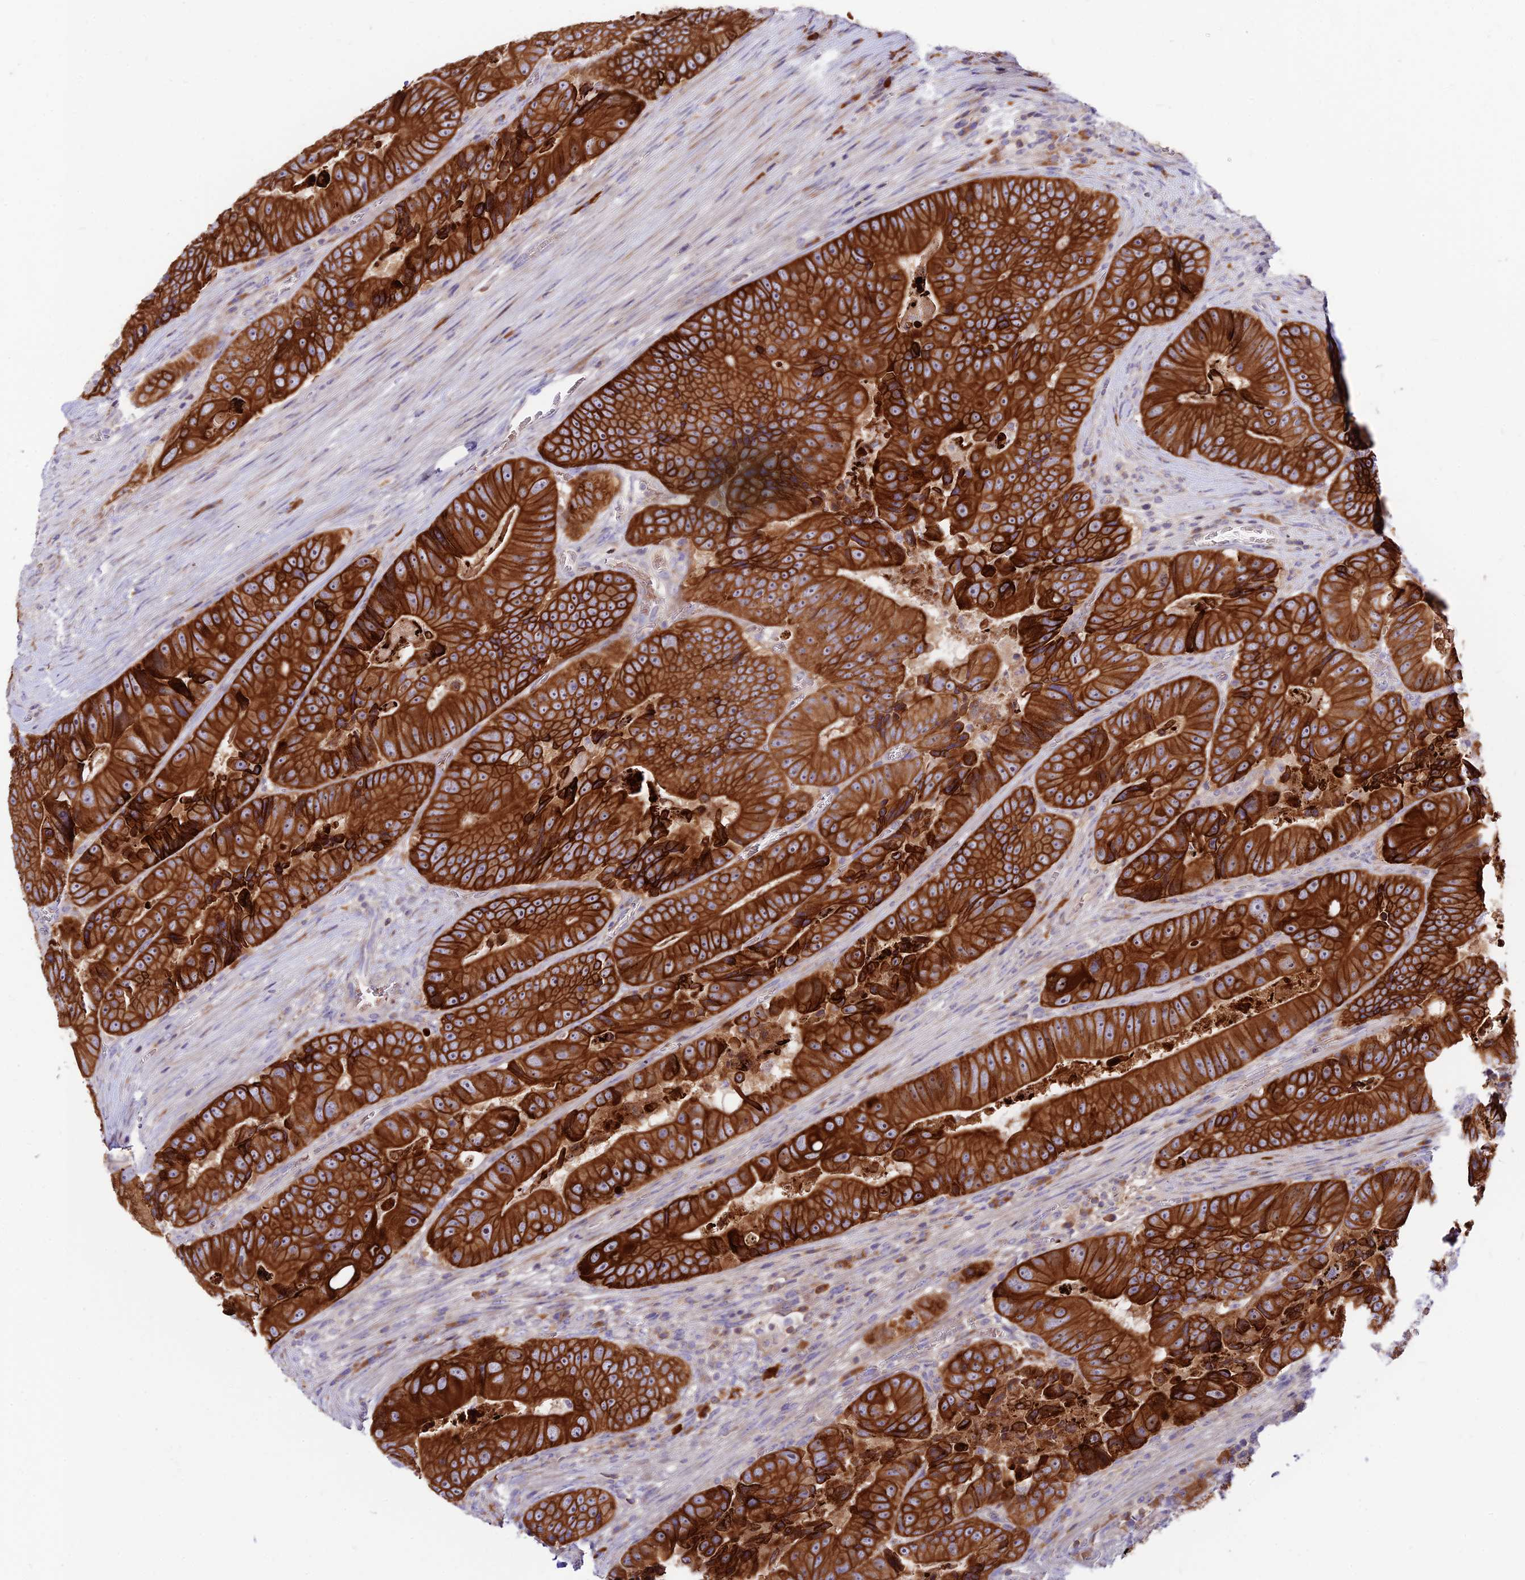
{"staining": {"intensity": "strong", "quantity": ">75%", "location": "cytoplasmic/membranous"}, "tissue": "colorectal cancer", "cell_type": "Tumor cells", "image_type": "cancer", "snomed": [{"axis": "morphology", "description": "Adenocarcinoma, NOS"}, {"axis": "topography", "description": "Colon"}], "caption": "Immunohistochemical staining of human colorectal cancer reveals high levels of strong cytoplasmic/membranous staining in about >75% of tumor cells.", "gene": "DENND2D", "patient": {"sex": "female", "age": 86}}